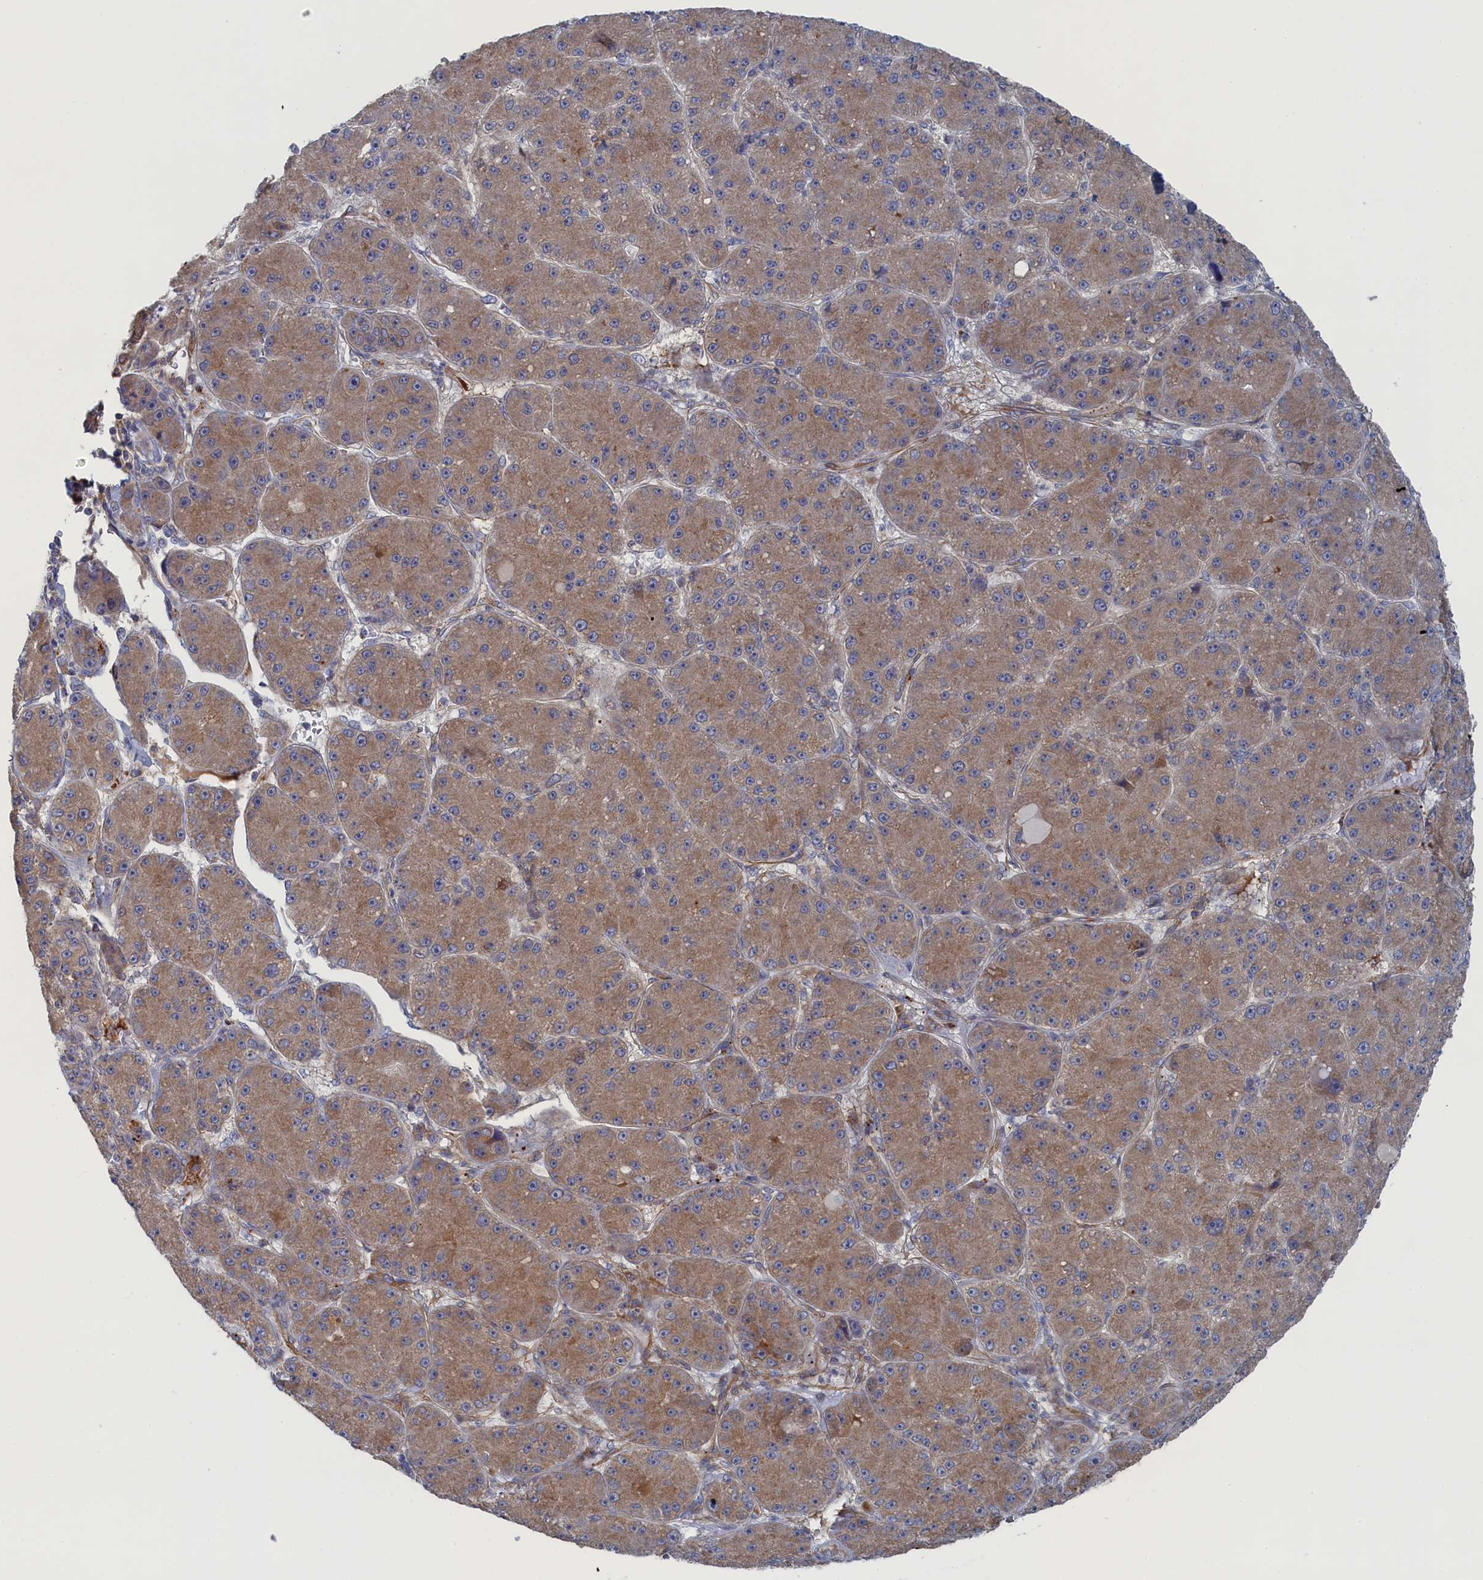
{"staining": {"intensity": "moderate", "quantity": ">75%", "location": "cytoplasmic/membranous"}, "tissue": "liver cancer", "cell_type": "Tumor cells", "image_type": "cancer", "snomed": [{"axis": "morphology", "description": "Carcinoma, Hepatocellular, NOS"}, {"axis": "topography", "description": "Liver"}], "caption": "Liver cancer stained for a protein (brown) shows moderate cytoplasmic/membranous positive expression in about >75% of tumor cells.", "gene": "FILIP1L", "patient": {"sex": "male", "age": 67}}